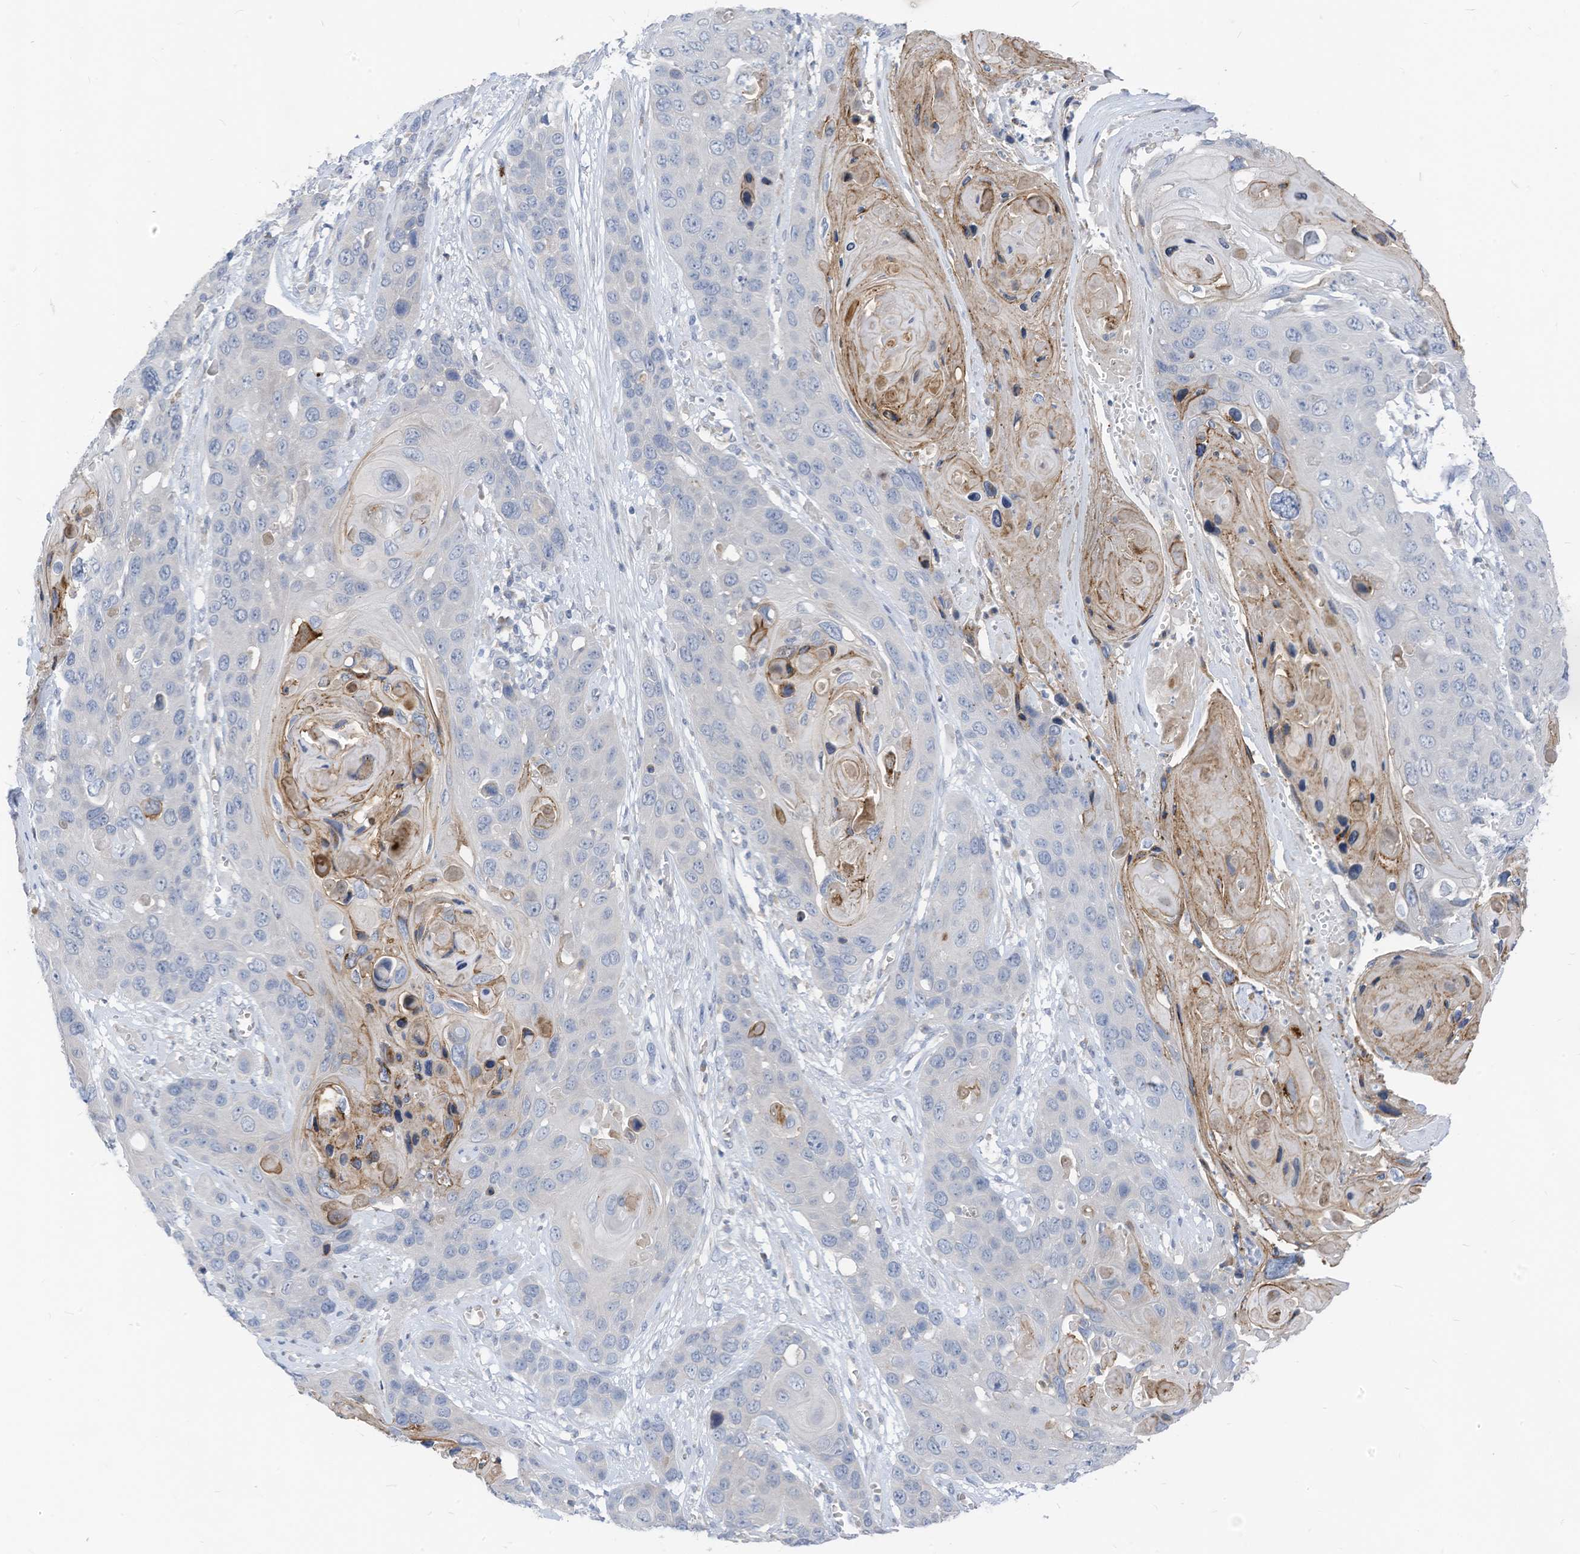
{"staining": {"intensity": "negative", "quantity": "none", "location": "none"}, "tissue": "skin cancer", "cell_type": "Tumor cells", "image_type": "cancer", "snomed": [{"axis": "morphology", "description": "Squamous cell carcinoma, NOS"}, {"axis": "topography", "description": "Skin"}], "caption": "There is no significant positivity in tumor cells of skin cancer.", "gene": "LDAH", "patient": {"sex": "male", "age": 55}}